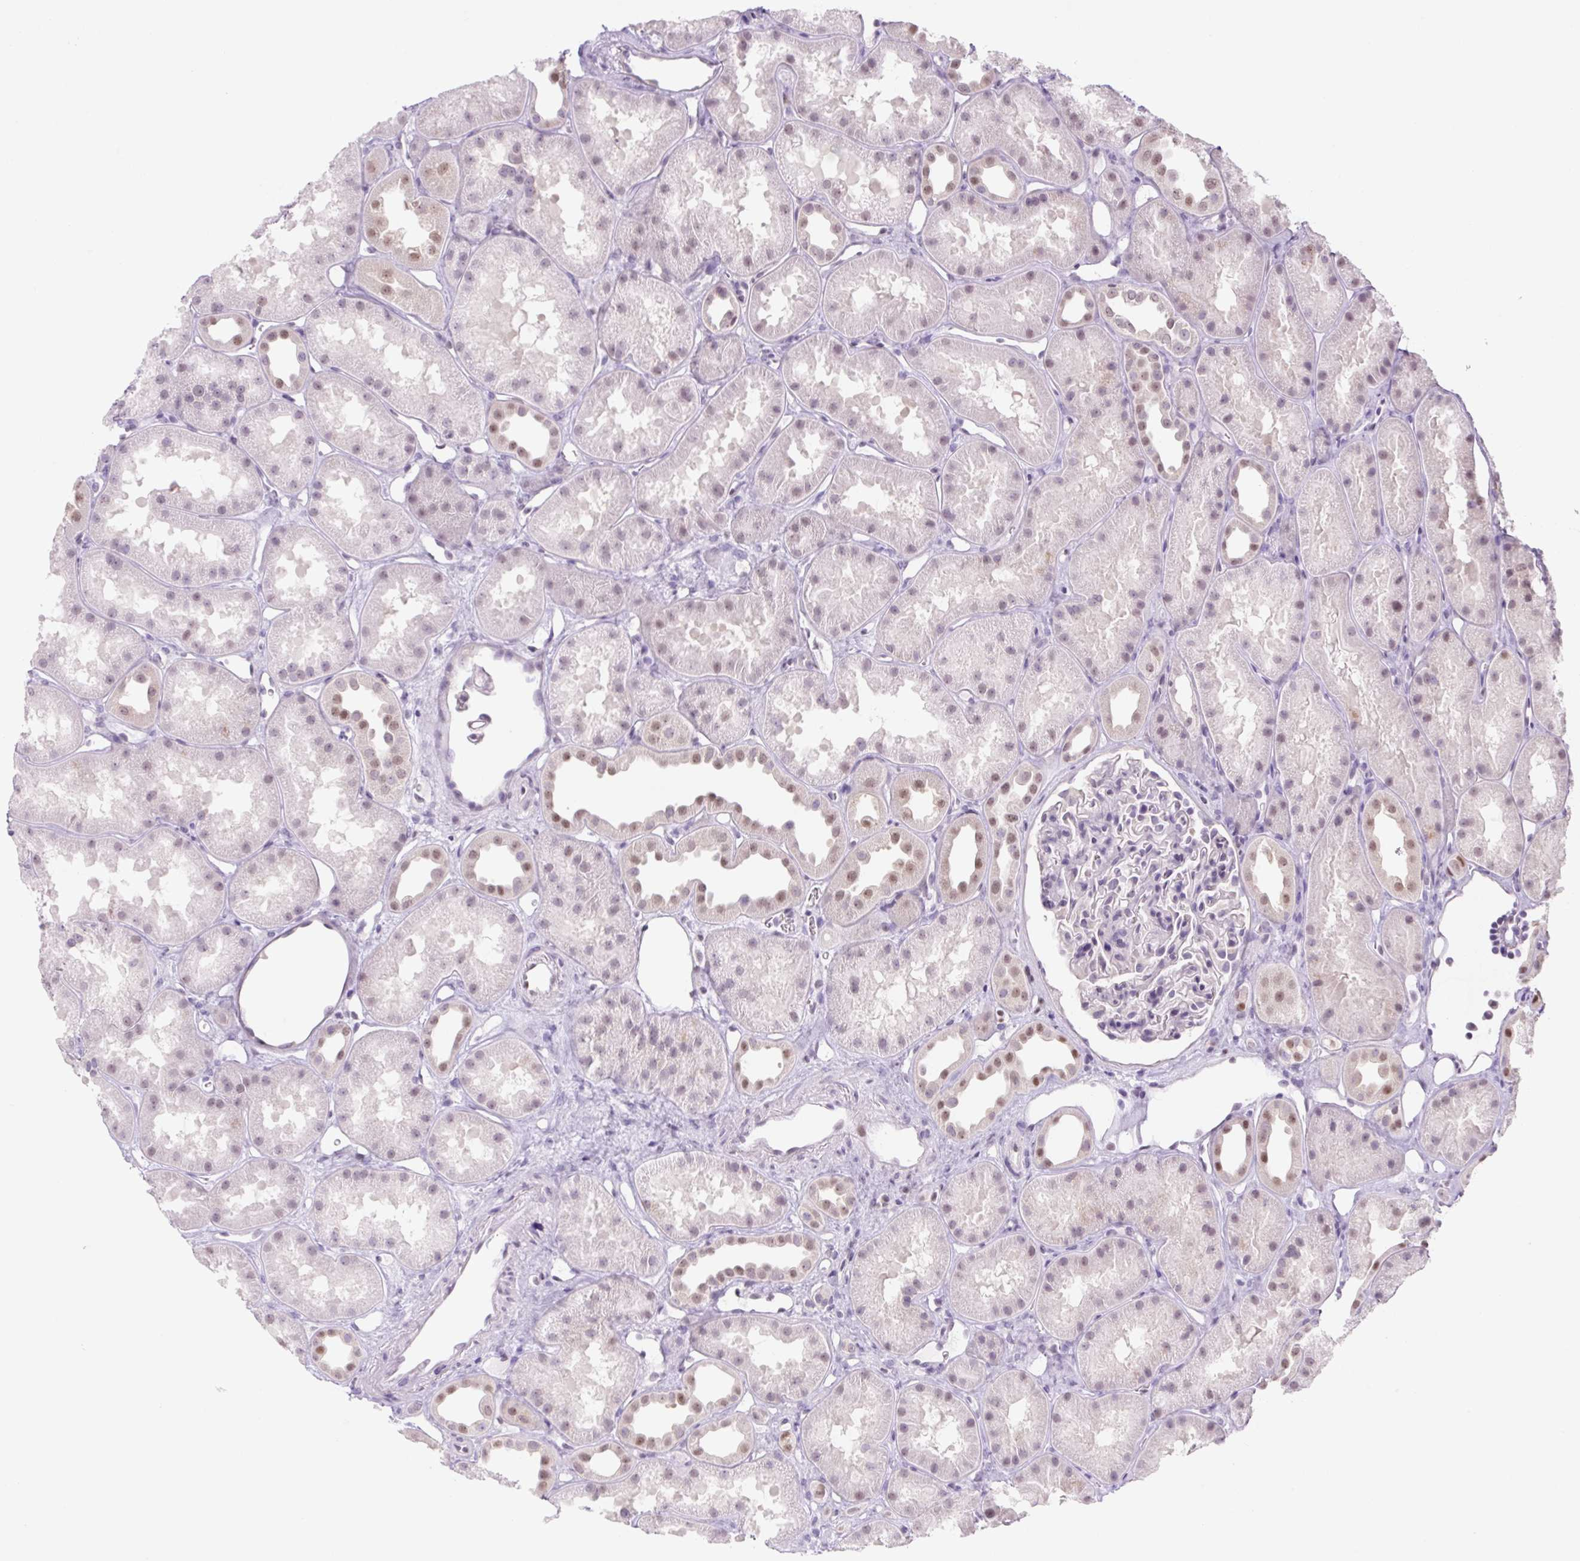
{"staining": {"intensity": "moderate", "quantity": "<25%", "location": "nuclear"}, "tissue": "kidney", "cell_type": "Cells in glomeruli", "image_type": "normal", "snomed": [{"axis": "morphology", "description": "Normal tissue, NOS"}, {"axis": "topography", "description": "Kidney"}], "caption": "Immunohistochemical staining of unremarkable human kidney demonstrates <25% levels of moderate nuclear protein staining in about <25% of cells in glomeruli. Immunohistochemistry (ihc) stains the protein of interest in brown and the nuclei are stained blue.", "gene": "TLE3", "patient": {"sex": "male", "age": 61}}